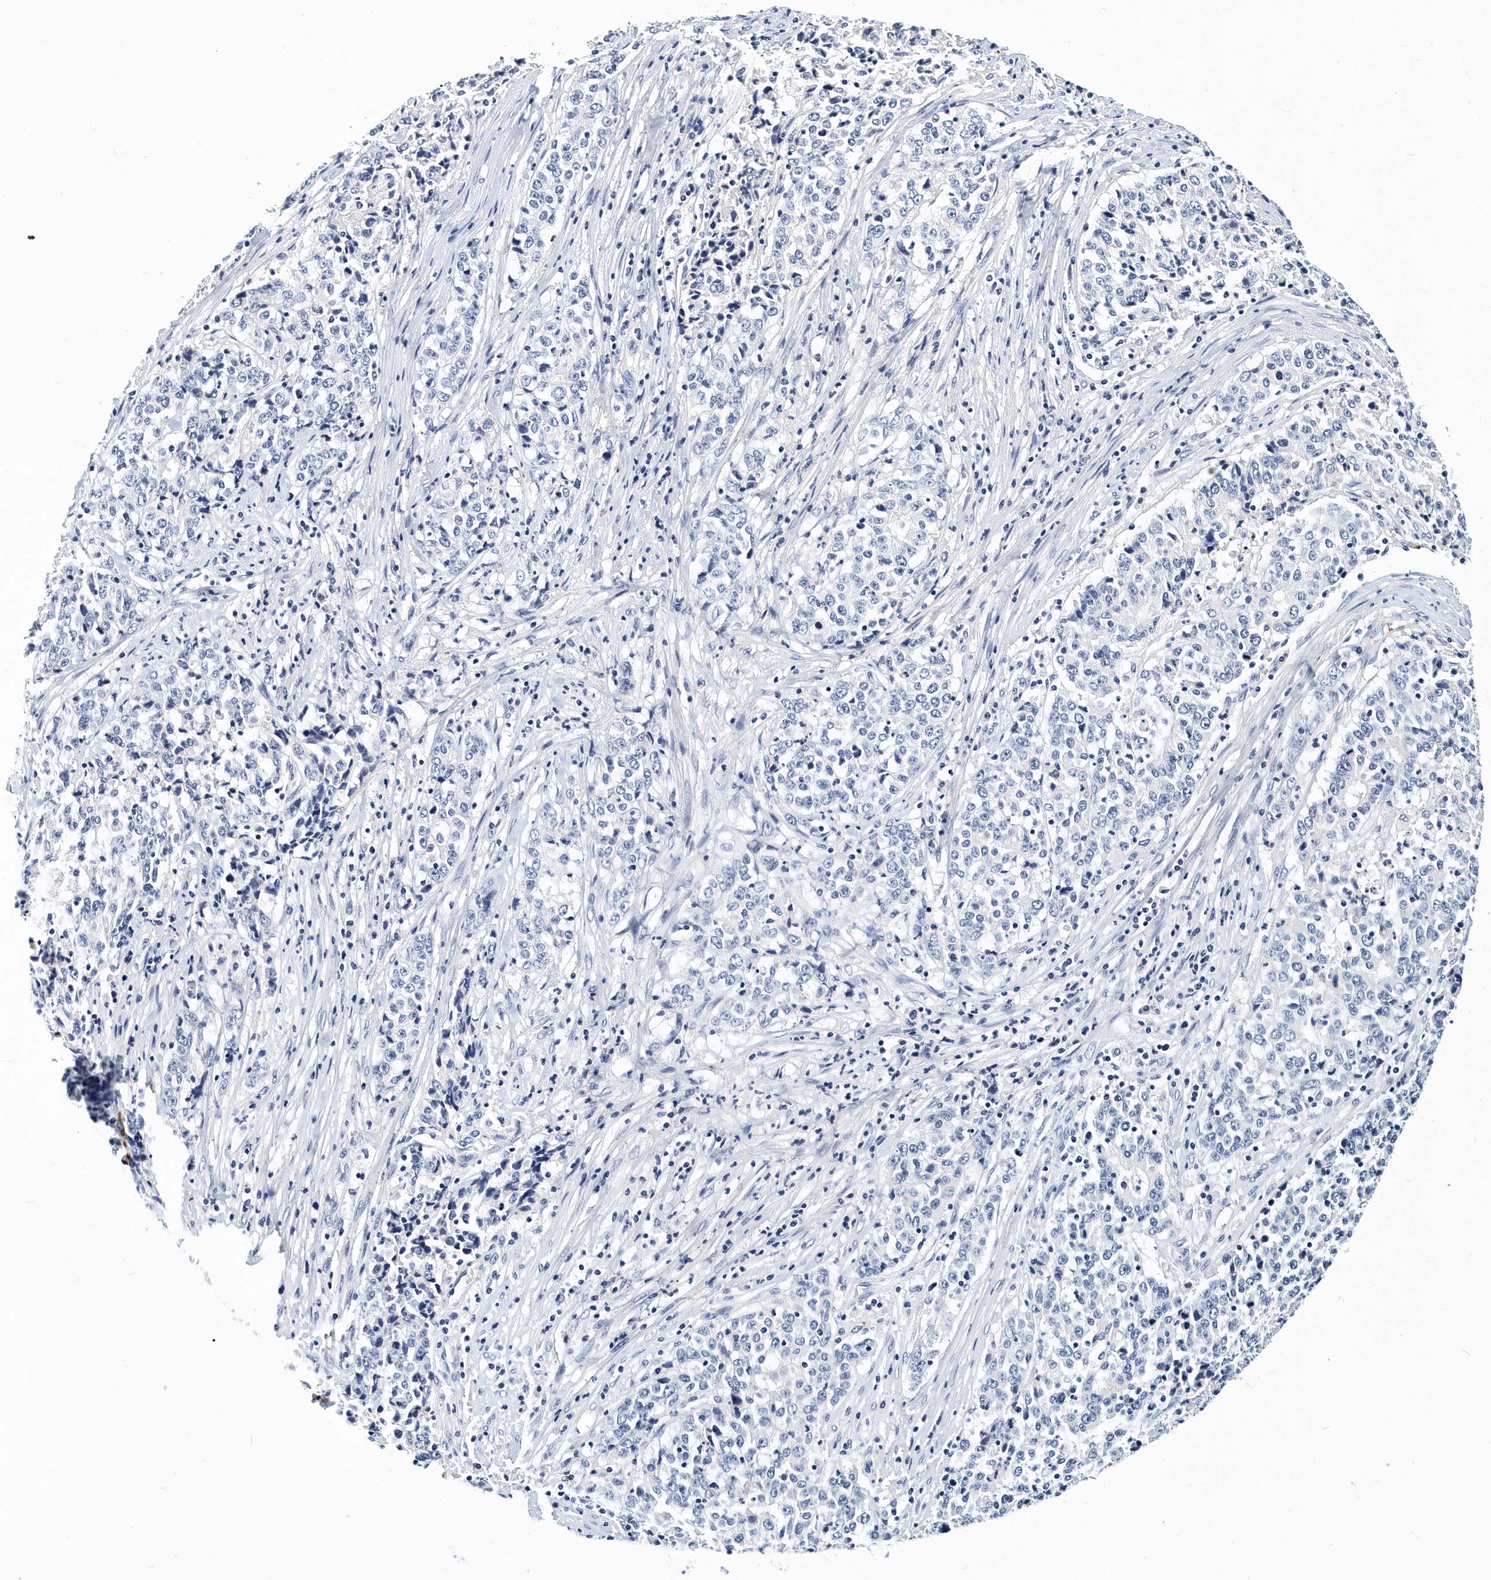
{"staining": {"intensity": "negative", "quantity": "none", "location": "none"}, "tissue": "stomach cancer", "cell_type": "Tumor cells", "image_type": "cancer", "snomed": [{"axis": "morphology", "description": "Adenocarcinoma, NOS"}, {"axis": "topography", "description": "Stomach"}], "caption": "IHC histopathology image of neoplastic tissue: adenocarcinoma (stomach) stained with DAB shows no significant protein expression in tumor cells.", "gene": "ITGA2B", "patient": {"sex": "male", "age": 59}}